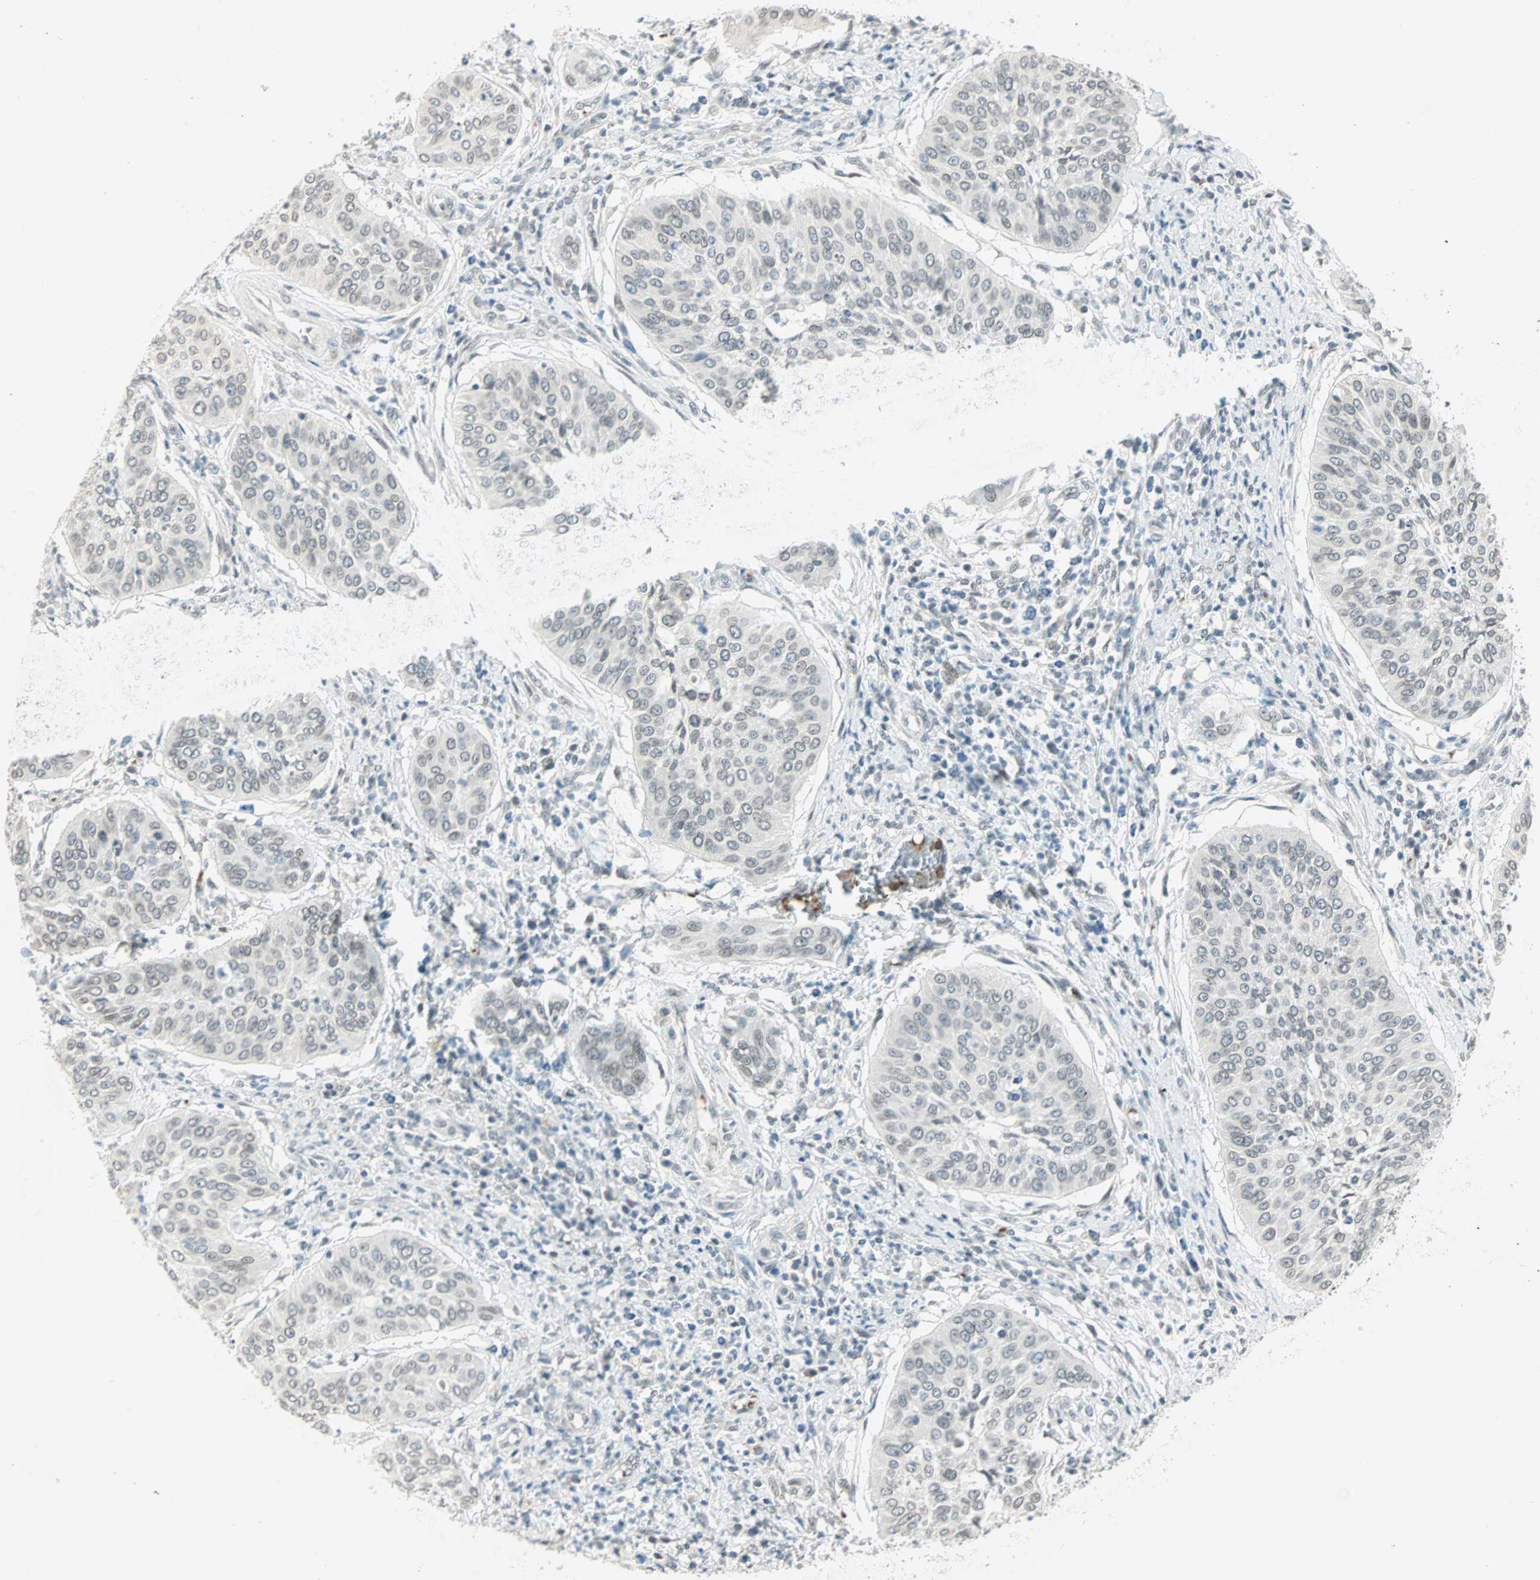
{"staining": {"intensity": "negative", "quantity": "none", "location": "none"}, "tissue": "cervical cancer", "cell_type": "Tumor cells", "image_type": "cancer", "snomed": [{"axis": "morphology", "description": "Normal tissue, NOS"}, {"axis": "morphology", "description": "Squamous cell carcinoma, NOS"}, {"axis": "topography", "description": "Cervix"}], "caption": "A micrograph of squamous cell carcinoma (cervical) stained for a protein reveals no brown staining in tumor cells. The staining is performed using DAB (3,3'-diaminobenzidine) brown chromogen with nuclei counter-stained in using hematoxylin.", "gene": "BCAN", "patient": {"sex": "female", "age": 39}}